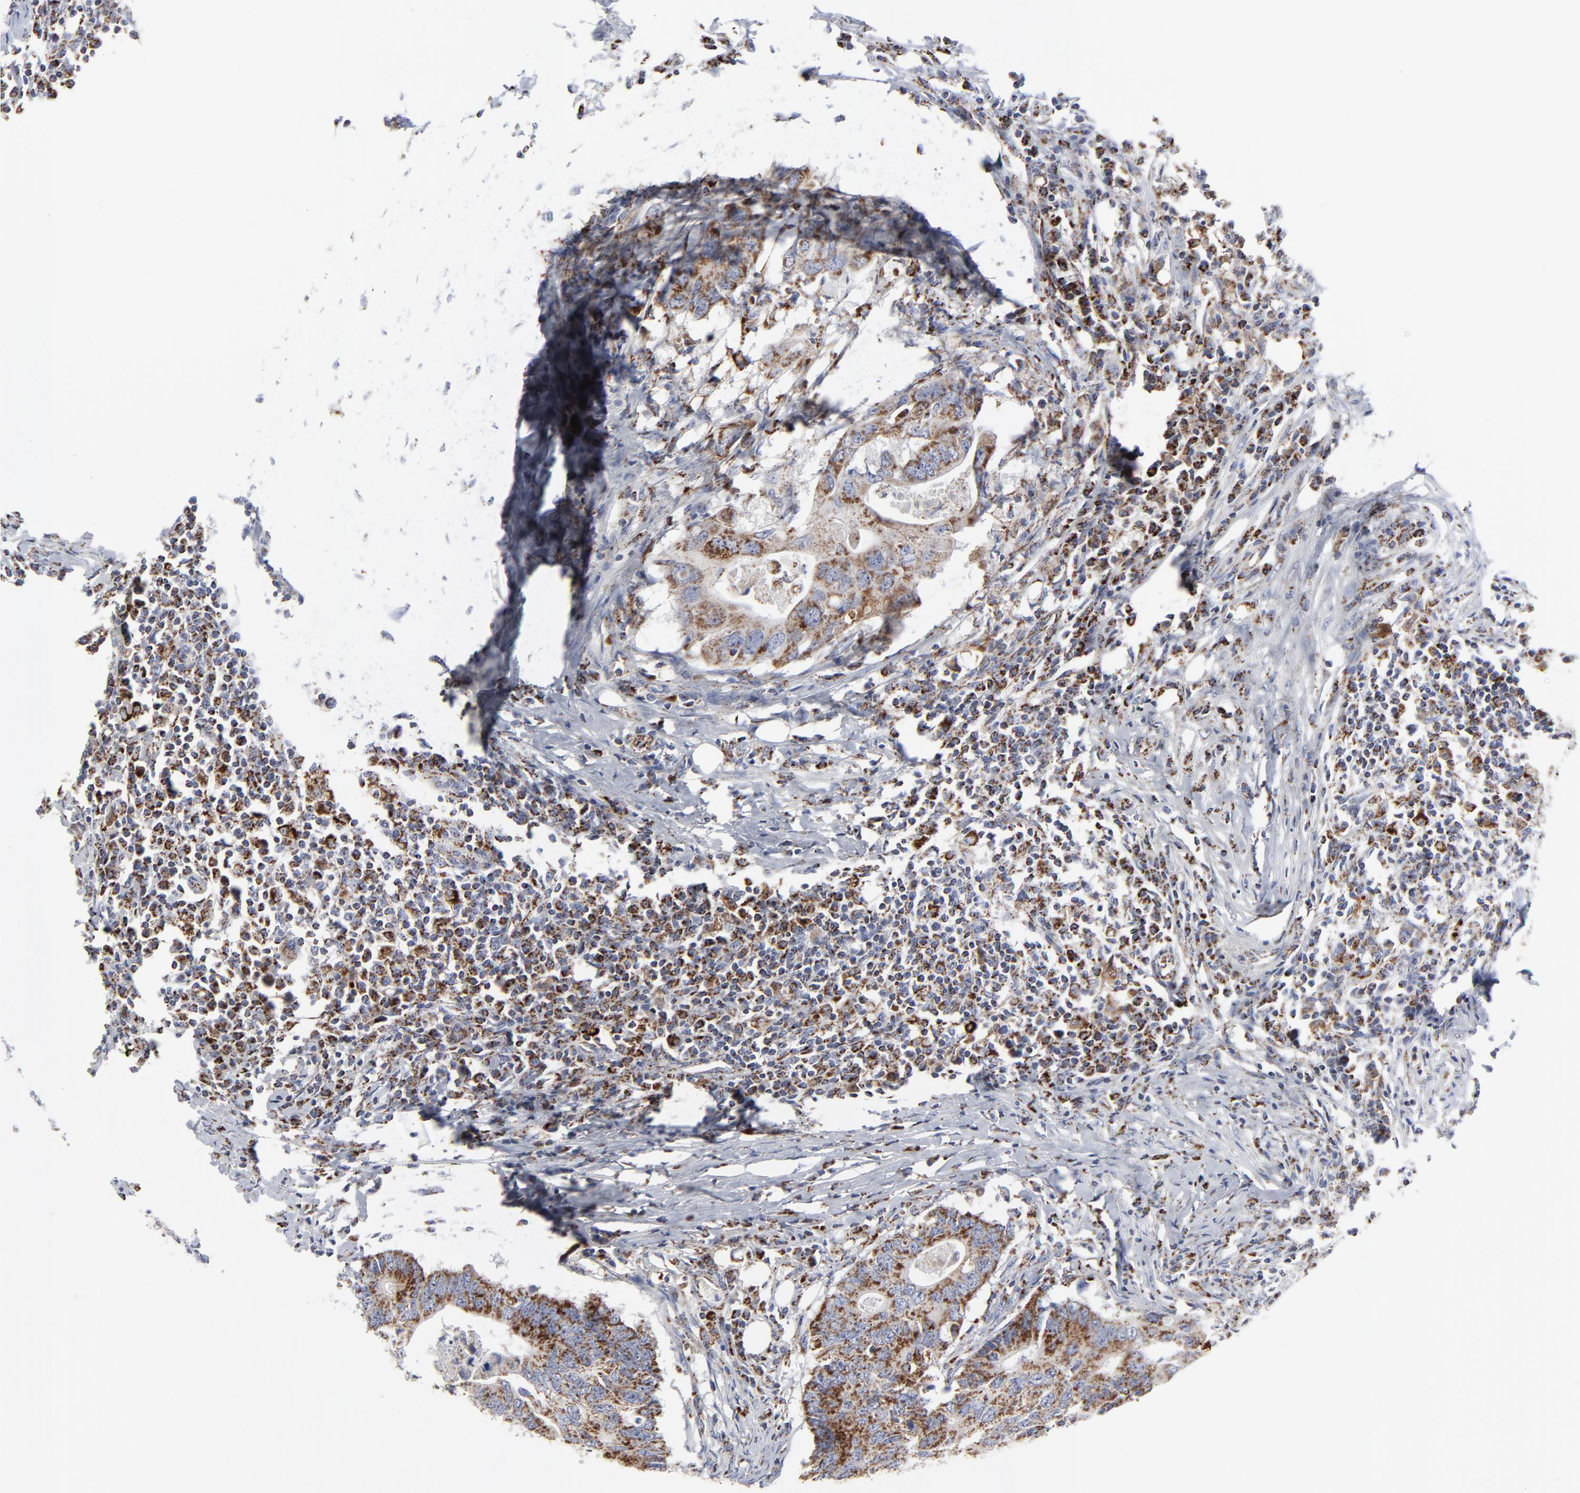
{"staining": {"intensity": "moderate", "quantity": ">75%", "location": "cytoplasmic/membranous"}, "tissue": "colorectal cancer", "cell_type": "Tumor cells", "image_type": "cancer", "snomed": [{"axis": "morphology", "description": "Adenocarcinoma, NOS"}, {"axis": "topography", "description": "Colon"}], "caption": "Immunohistochemical staining of colorectal cancer (adenocarcinoma) reveals medium levels of moderate cytoplasmic/membranous positivity in about >75% of tumor cells.", "gene": "TXNRD2", "patient": {"sex": "male", "age": 71}}